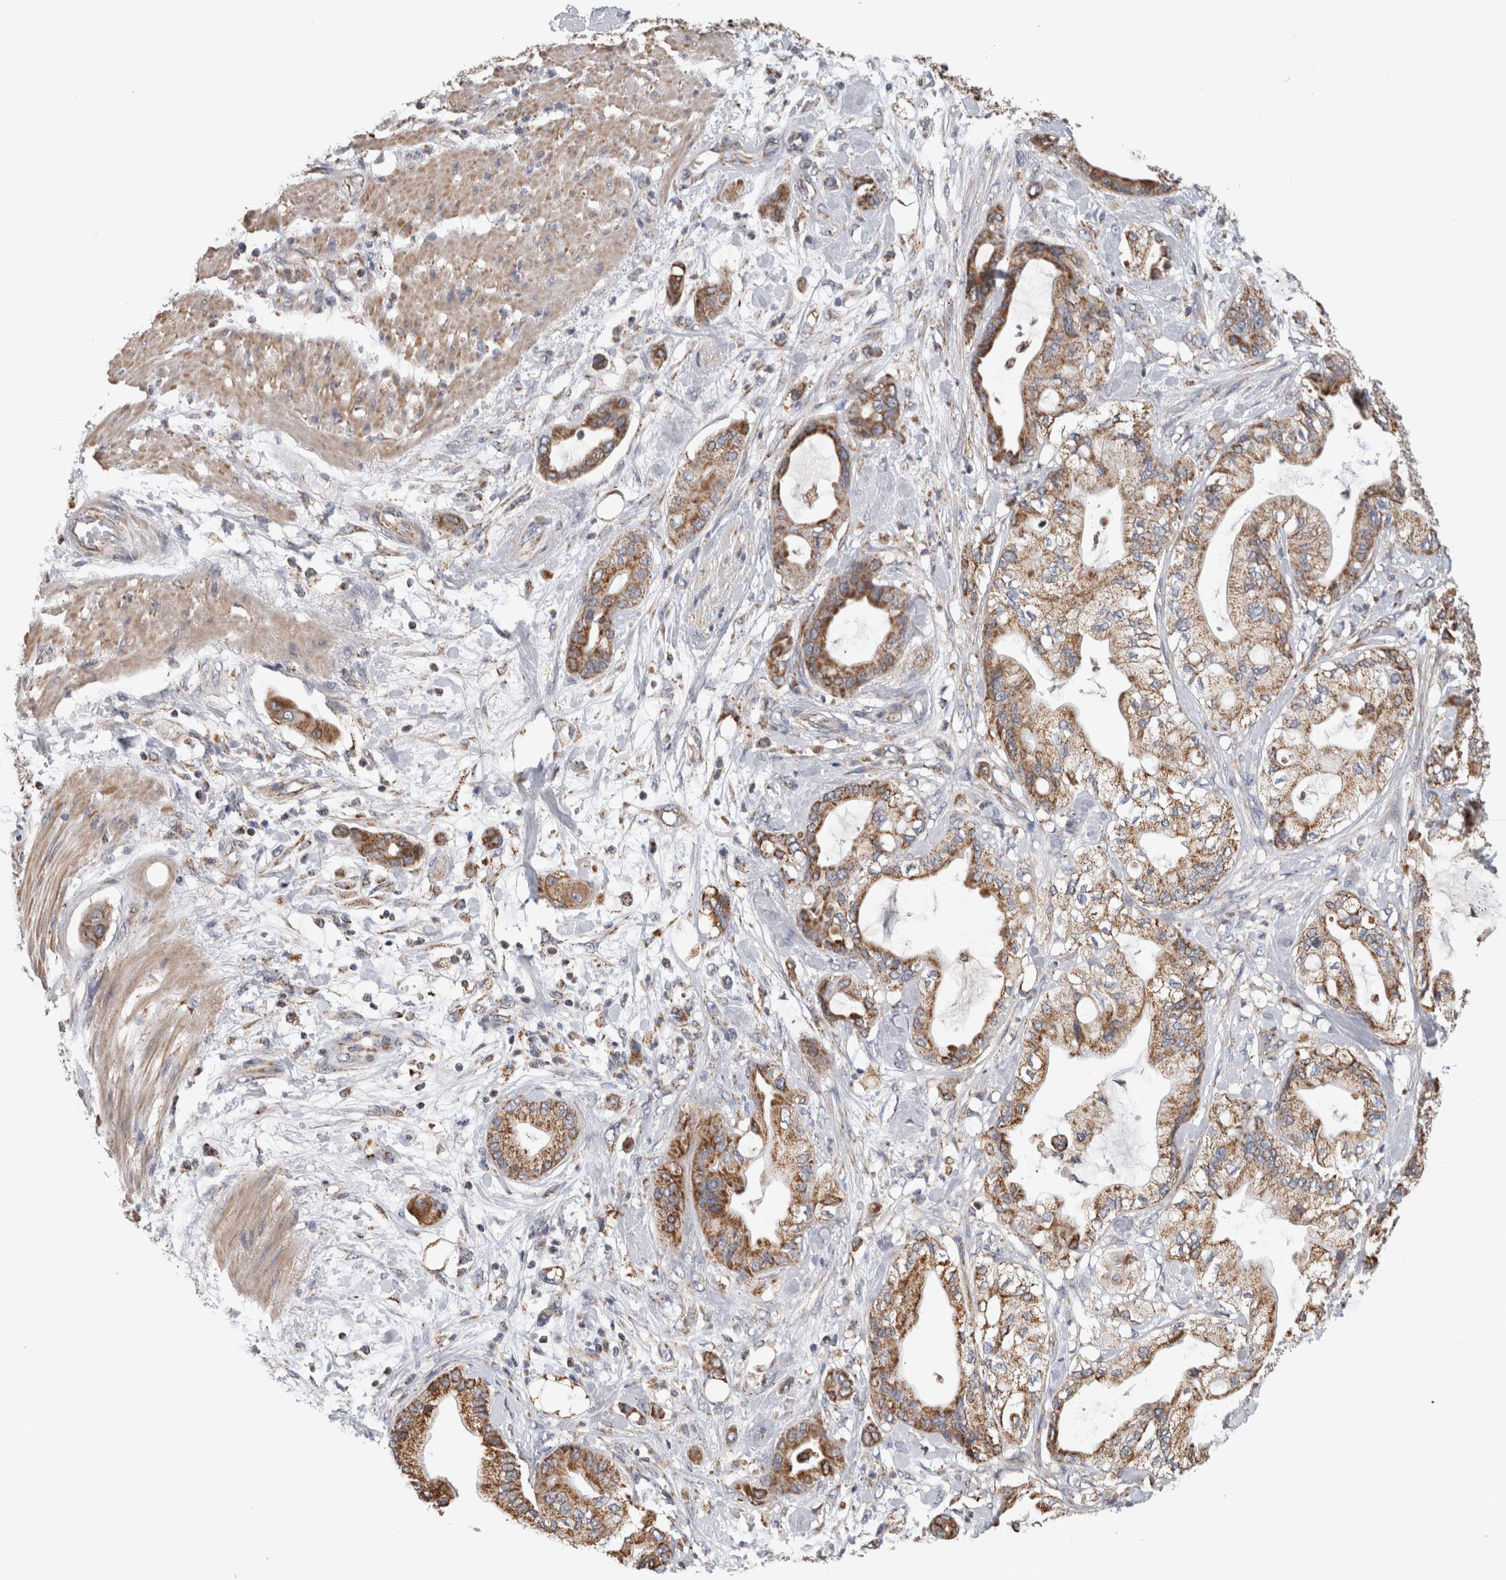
{"staining": {"intensity": "moderate", "quantity": ">75%", "location": "cytoplasmic/membranous"}, "tissue": "pancreatic cancer", "cell_type": "Tumor cells", "image_type": "cancer", "snomed": [{"axis": "morphology", "description": "Adenocarcinoma, NOS"}, {"axis": "morphology", "description": "Adenocarcinoma, metastatic, NOS"}, {"axis": "topography", "description": "Lymph node"}, {"axis": "topography", "description": "Pancreas"}, {"axis": "topography", "description": "Duodenum"}], "caption": "Immunohistochemistry photomicrograph of pancreatic adenocarcinoma stained for a protein (brown), which displays medium levels of moderate cytoplasmic/membranous staining in about >75% of tumor cells.", "gene": "ST8SIA1", "patient": {"sex": "female", "age": 64}}